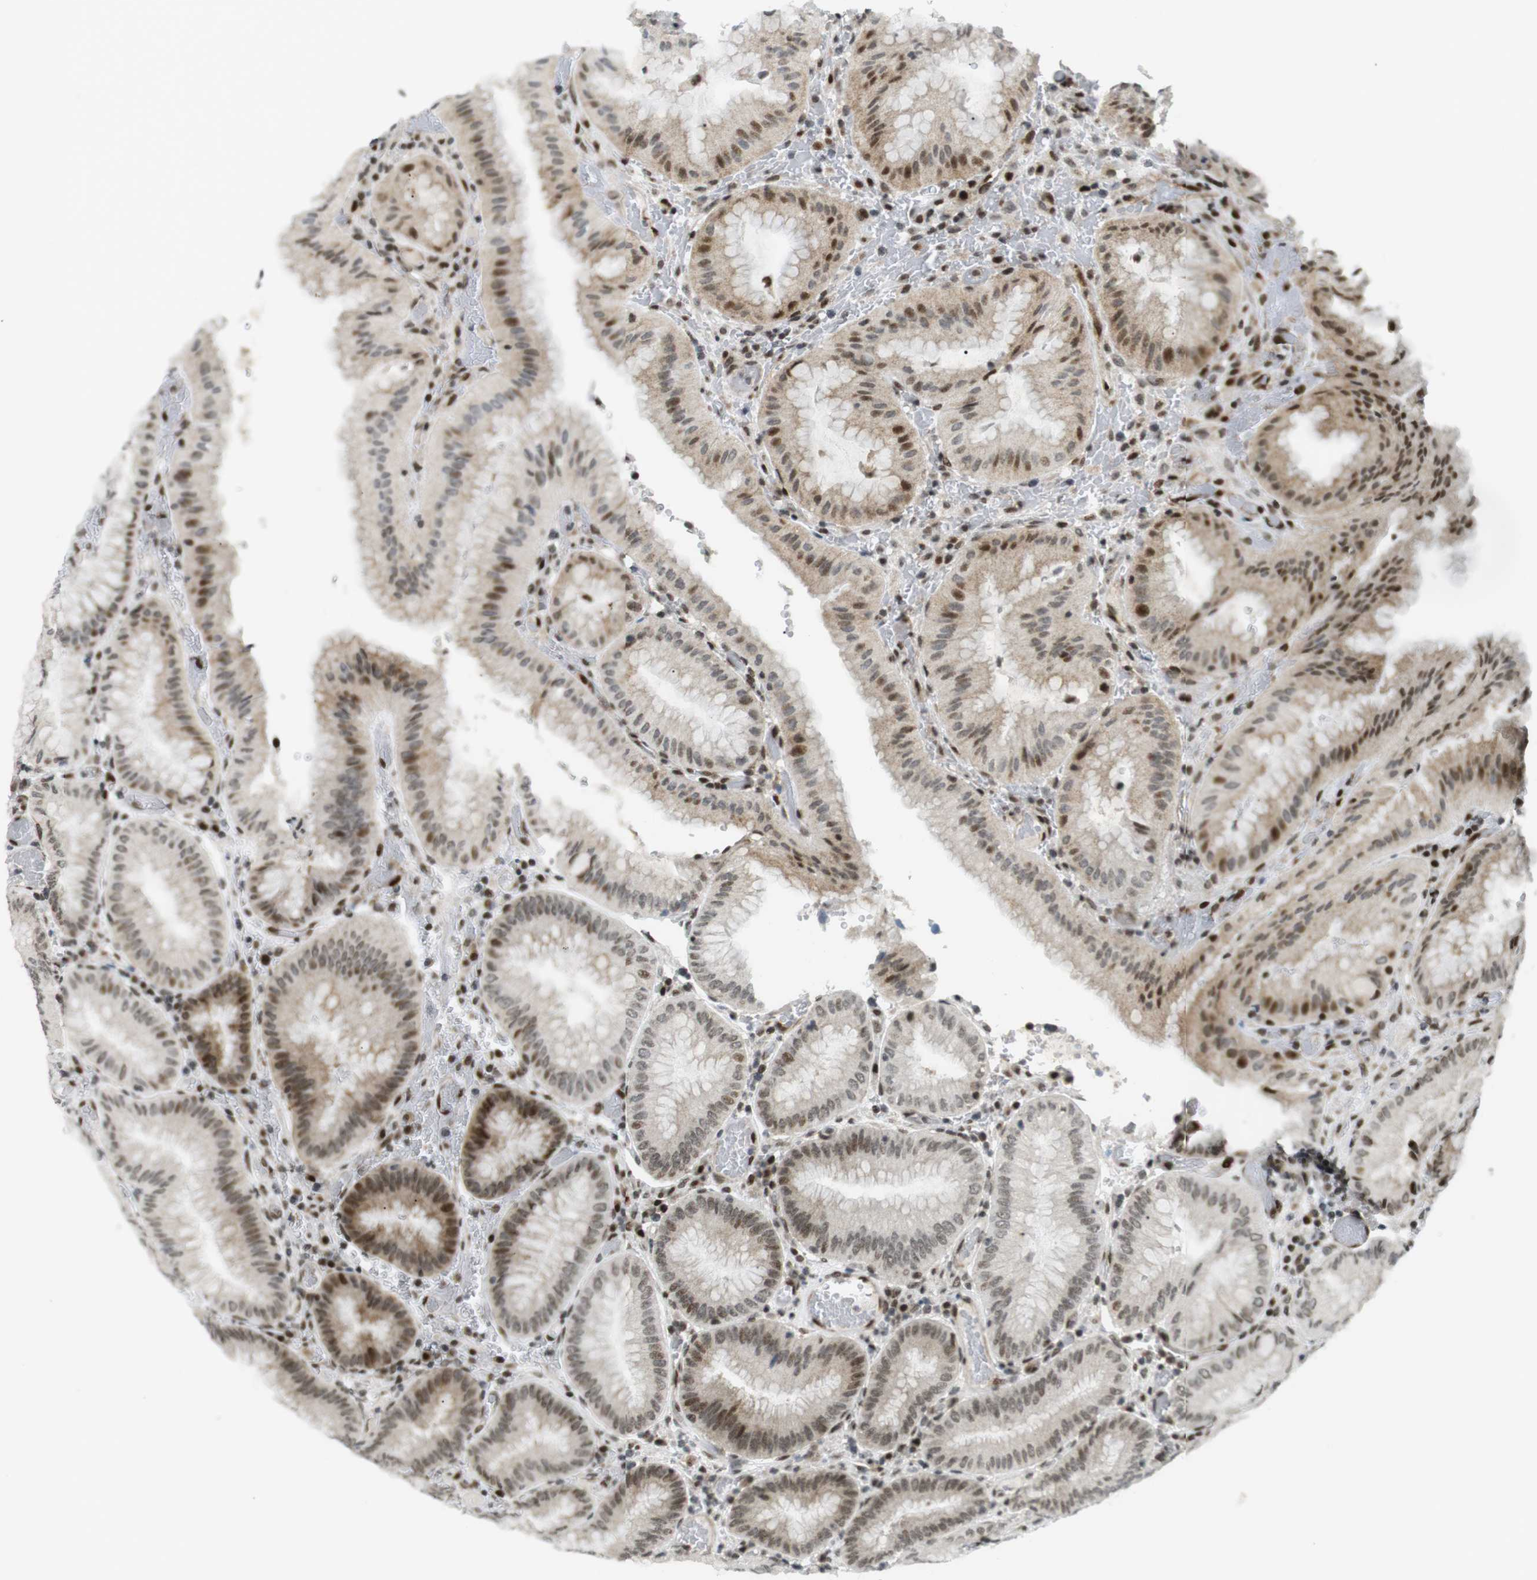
{"staining": {"intensity": "strong", "quantity": "25%-75%", "location": "cytoplasmic/membranous,nuclear"}, "tissue": "stomach", "cell_type": "Glandular cells", "image_type": "normal", "snomed": [{"axis": "morphology", "description": "Normal tissue, NOS"}, {"axis": "morphology", "description": "Carcinoid, malignant, NOS"}, {"axis": "topography", "description": "Stomach, upper"}], "caption": "IHC histopathology image of normal stomach stained for a protein (brown), which exhibits high levels of strong cytoplasmic/membranous,nuclear positivity in about 25%-75% of glandular cells.", "gene": "CDC27", "patient": {"sex": "male", "age": 39}}